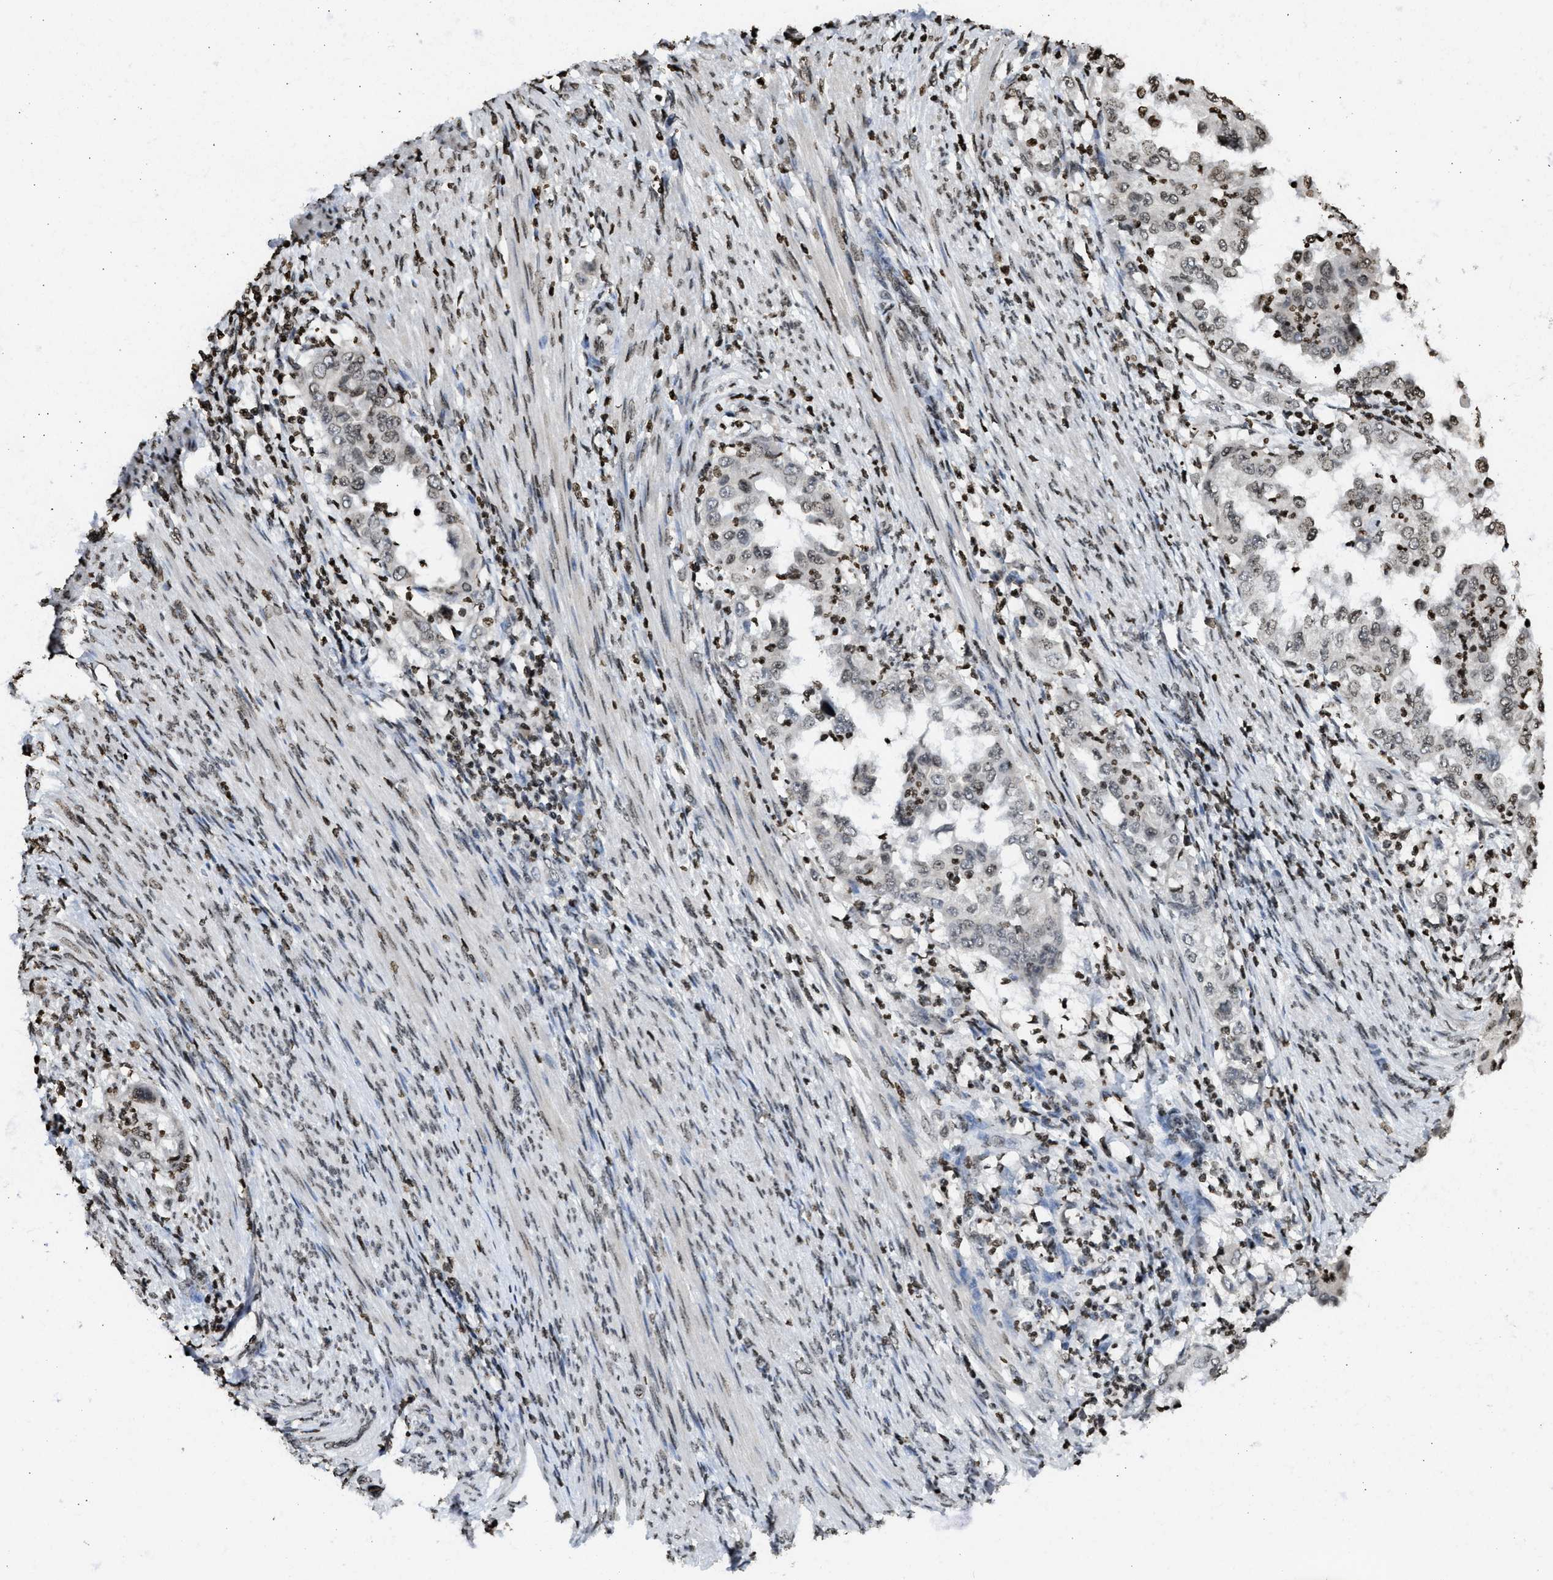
{"staining": {"intensity": "weak", "quantity": ">75%", "location": "nuclear"}, "tissue": "endometrial cancer", "cell_type": "Tumor cells", "image_type": "cancer", "snomed": [{"axis": "morphology", "description": "Adenocarcinoma, NOS"}, {"axis": "topography", "description": "Endometrium"}], "caption": "A low amount of weak nuclear staining is present in approximately >75% of tumor cells in adenocarcinoma (endometrial) tissue.", "gene": "RRAGC", "patient": {"sex": "female", "age": 85}}